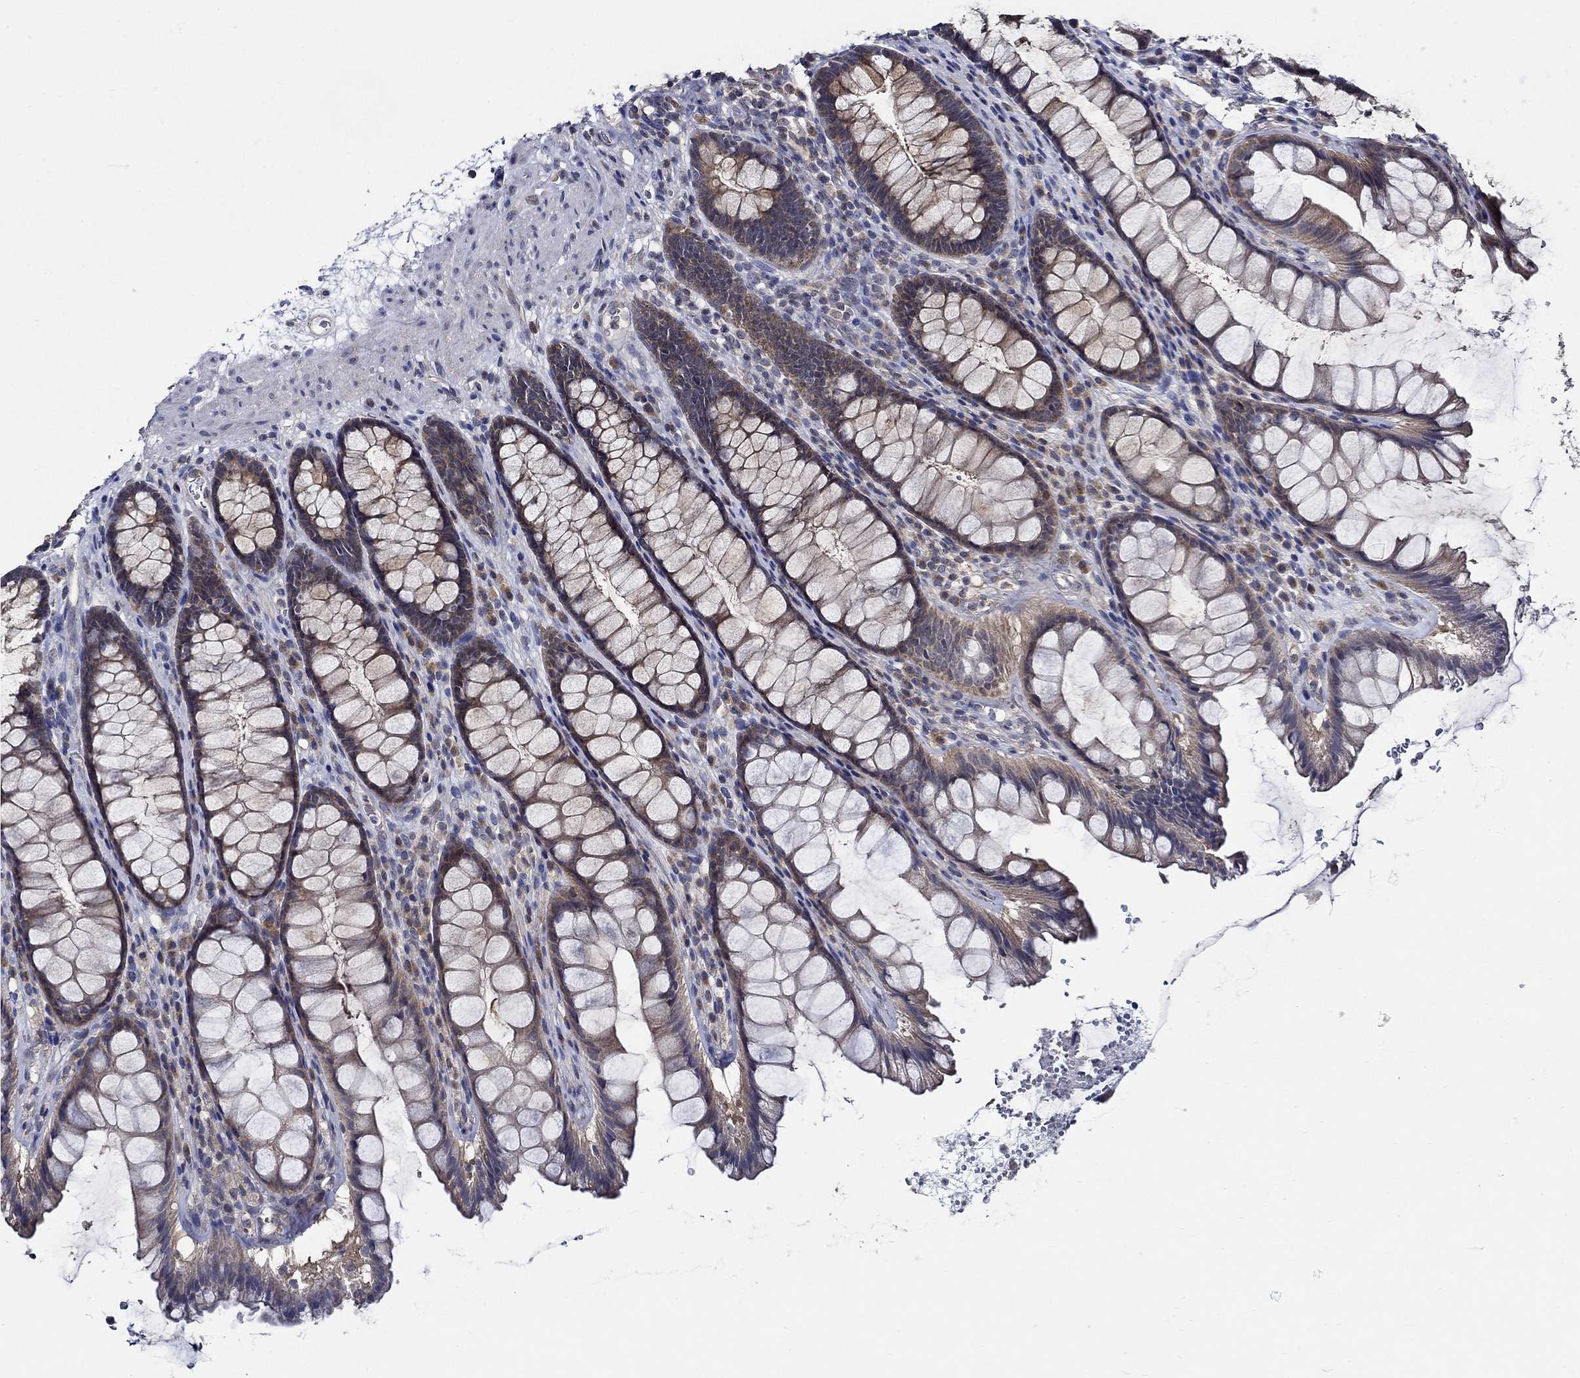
{"staining": {"intensity": "moderate", "quantity": "<25%", "location": "cytoplasmic/membranous"}, "tissue": "rectum", "cell_type": "Glandular cells", "image_type": "normal", "snomed": [{"axis": "morphology", "description": "Normal tissue, NOS"}, {"axis": "topography", "description": "Rectum"}], "caption": "Immunohistochemistry (IHC) (DAB (3,3'-diaminobenzidine)) staining of unremarkable rectum reveals moderate cytoplasmic/membranous protein positivity in approximately <25% of glandular cells.", "gene": "WDR53", "patient": {"sex": "male", "age": 72}}